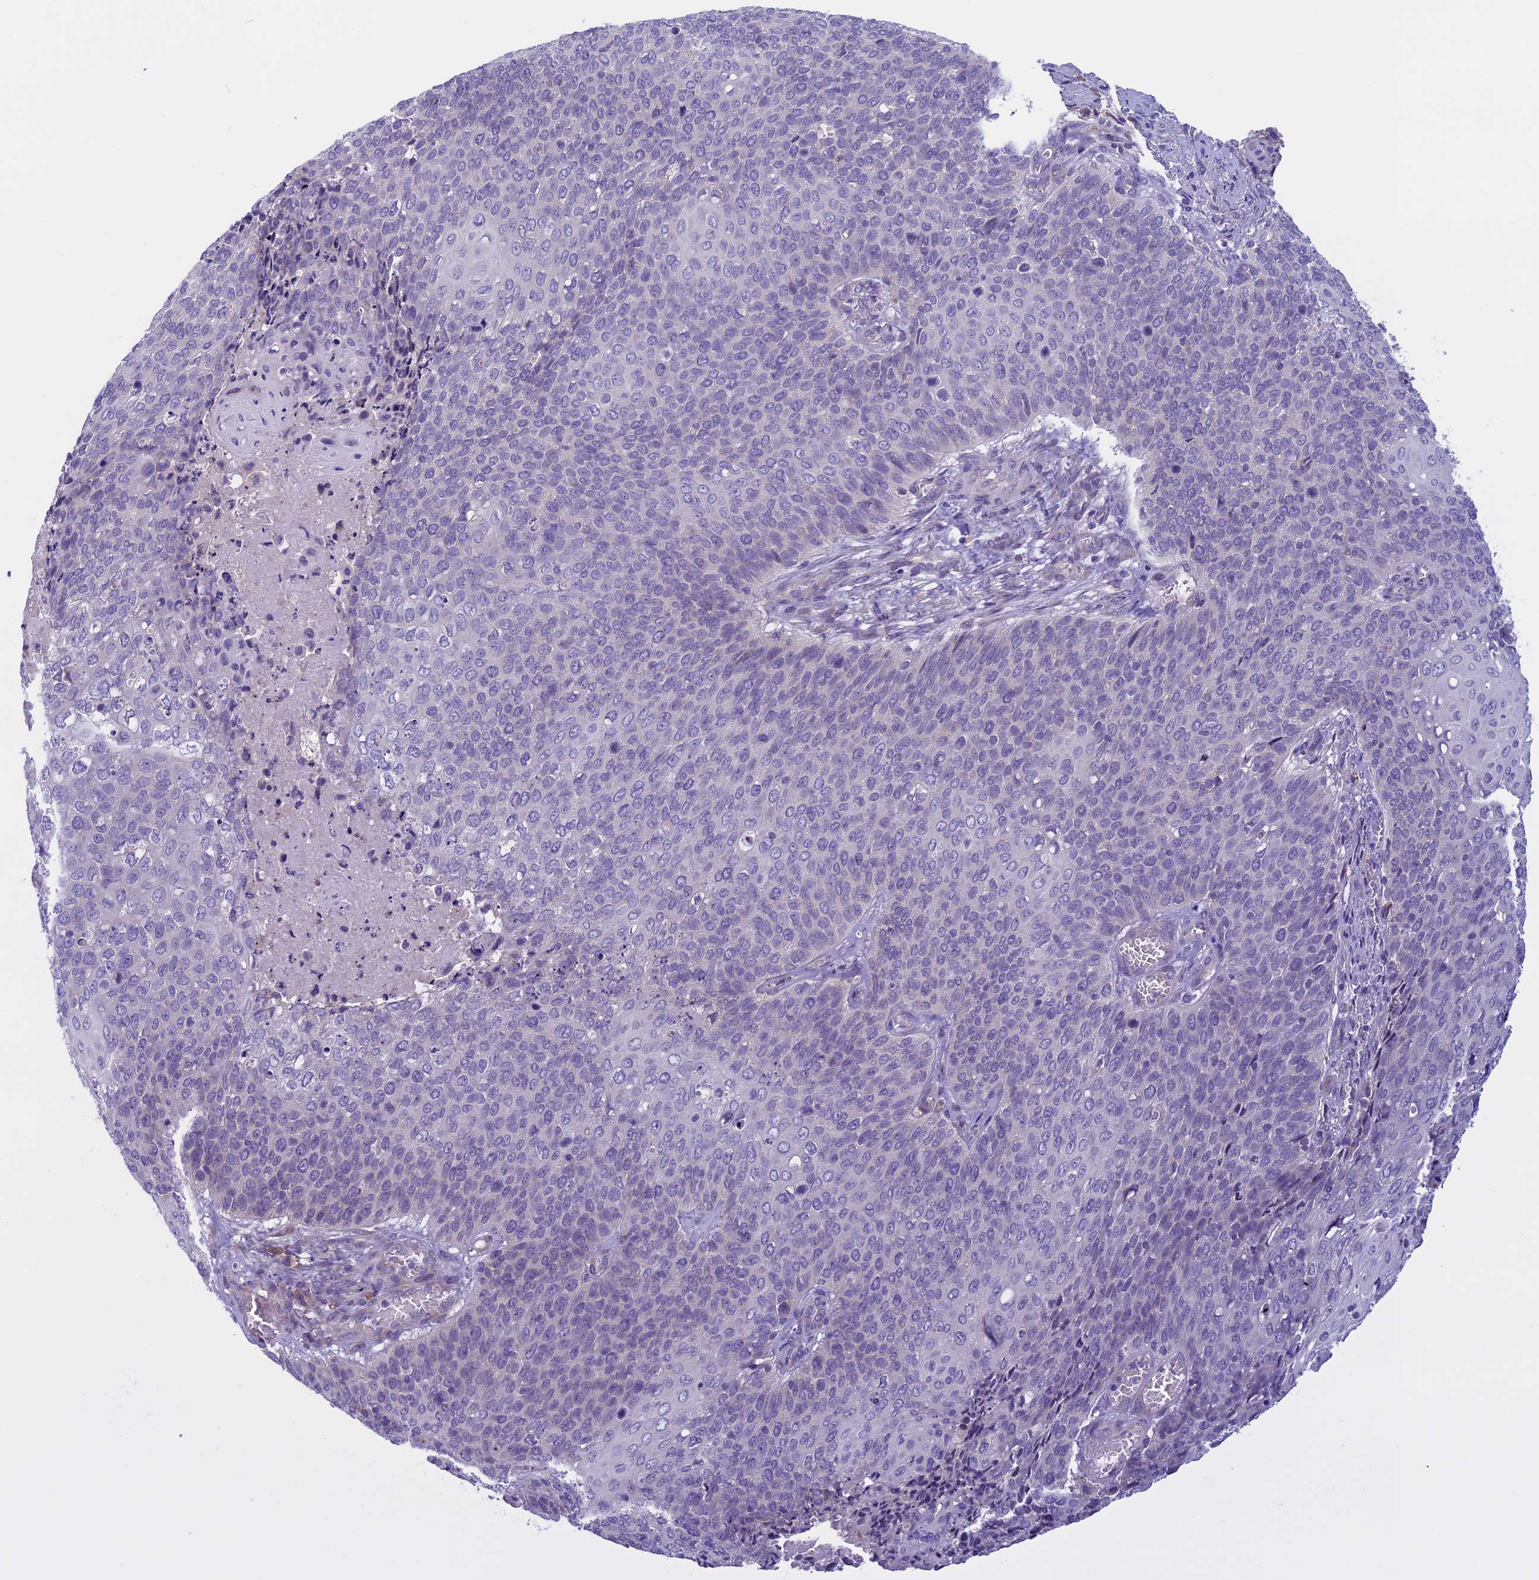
{"staining": {"intensity": "negative", "quantity": "none", "location": "none"}, "tissue": "cervical cancer", "cell_type": "Tumor cells", "image_type": "cancer", "snomed": [{"axis": "morphology", "description": "Squamous cell carcinoma, NOS"}, {"axis": "topography", "description": "Cervix"}], "caption": "Cervical squamous cell carcinoma was stained to show a protein in brown. There is no significant expression in tumor cells.", "gene": "DCTN5", "patient": {"sex": "female", "age": 39}}